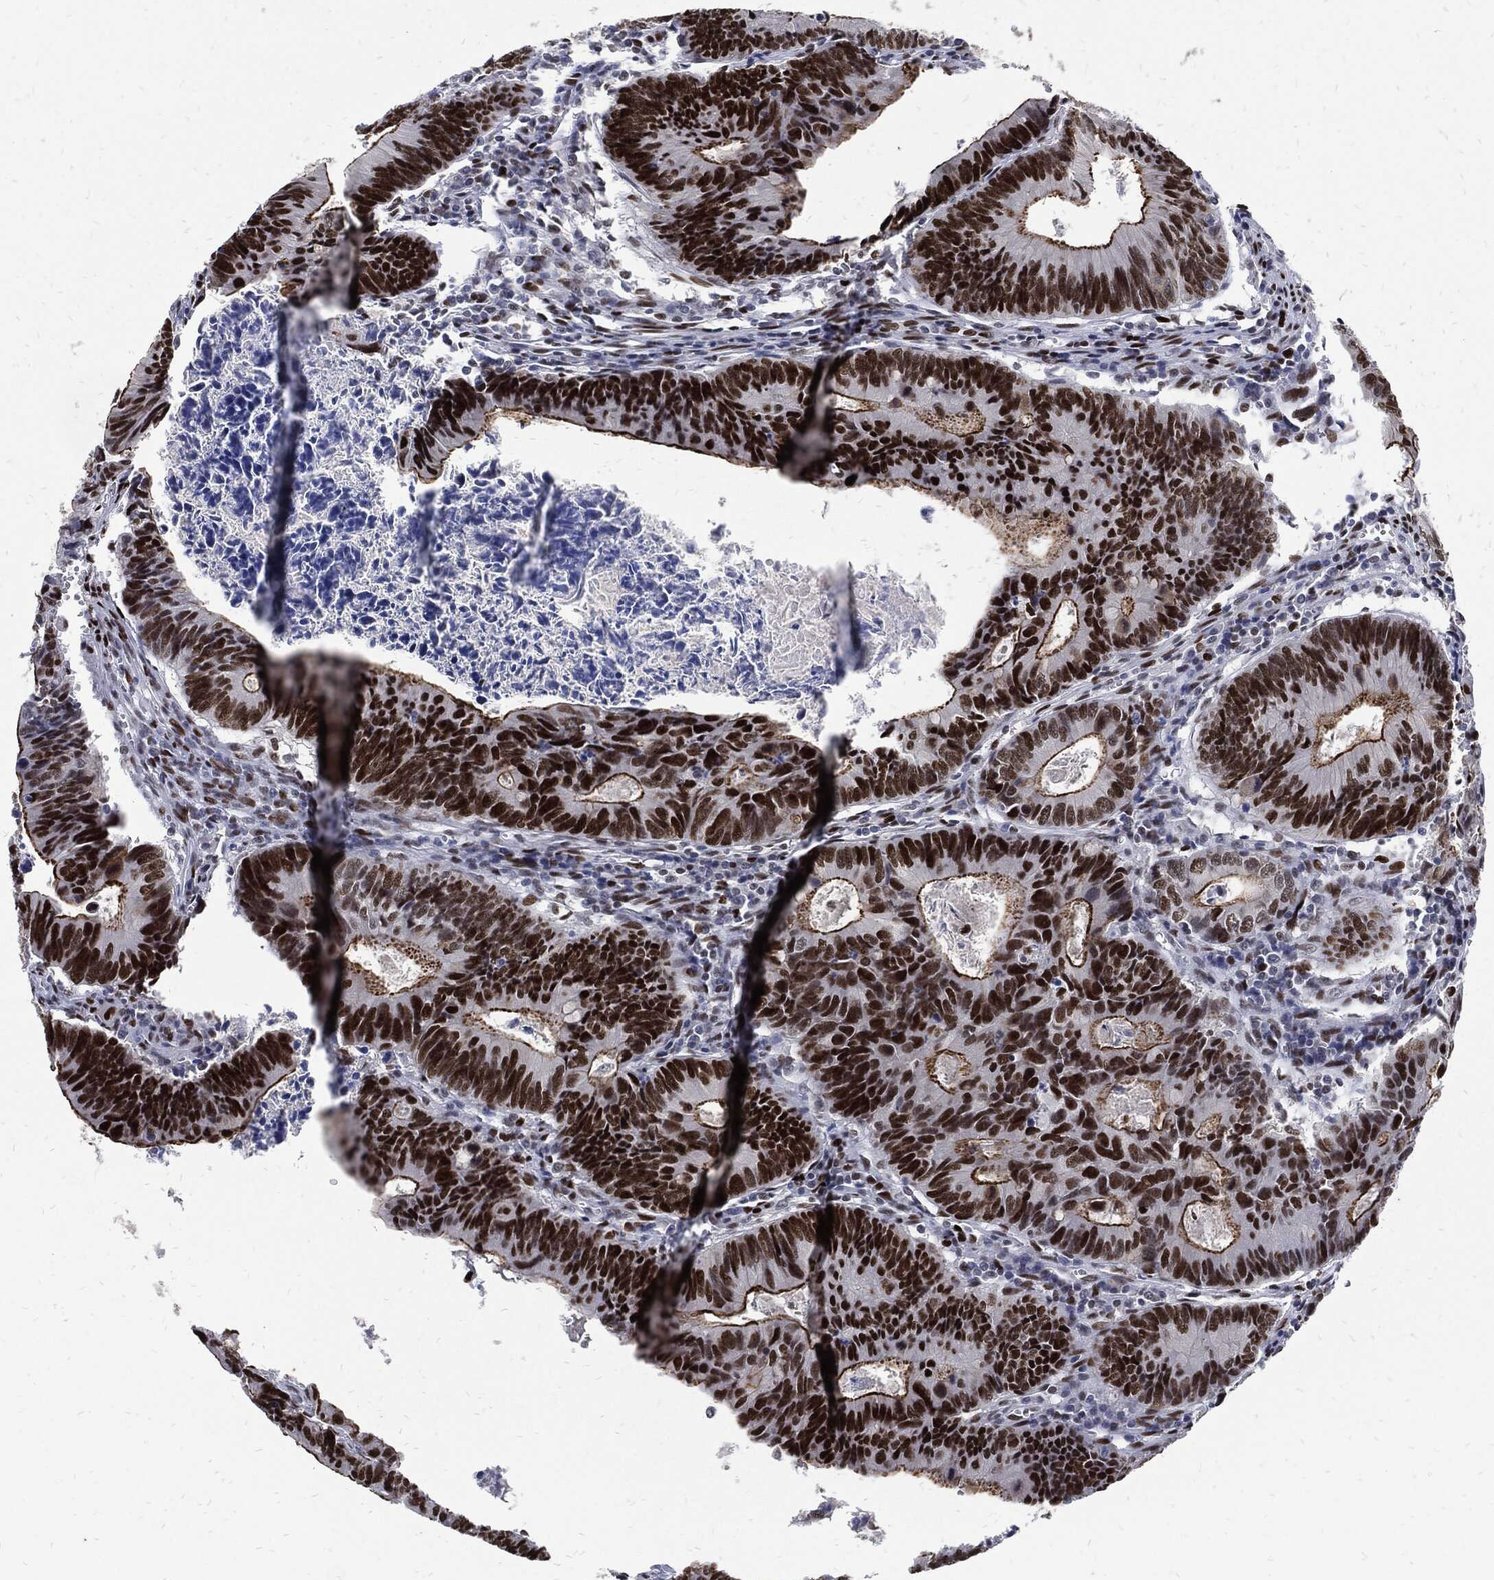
{"staining": {"intensity": "strong", "quantity": ">75%", "location": "nuclear"}, "tissue": "colorectal cancer", "cell_type": "Tumor cells", "image_type": "cancer", "snomed": [{"axis": "morphology", "description": "Adenocarcinoma, NOS"}, {"axis": "topography", "description": "Colon"}], "caption": "There is high levels of strong nuclear expression in tumor cells of colorectal adenocarcinoma, as demonstrated by immunohistochemical staining (brown color).", "gene": "JUN", "patient": {"sex": "female", "age": 87}}